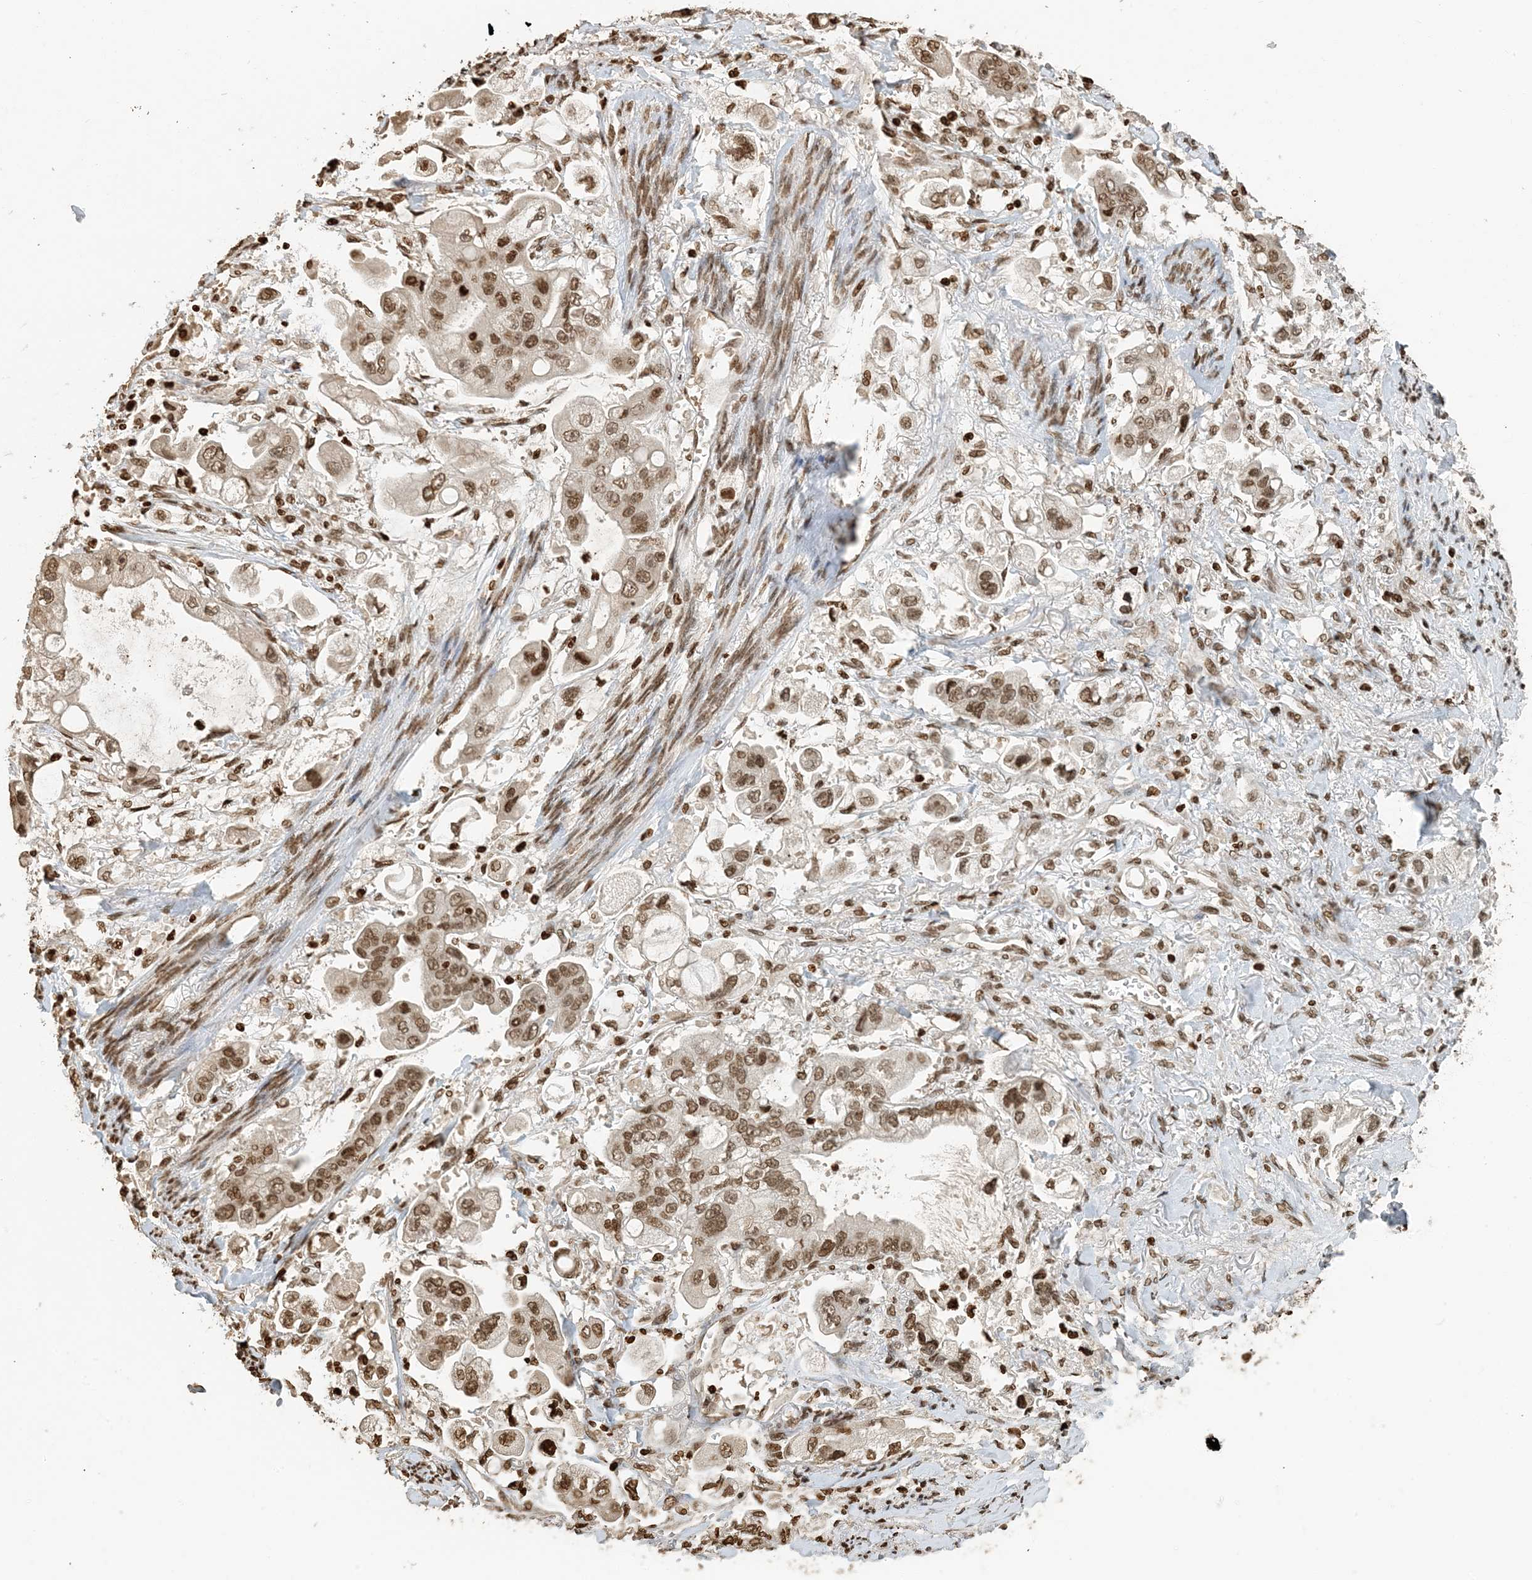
{"staining": {"intensity": "moderate", "quantity": ">75%", "location": "nuclear"}, "tissue": "stomach cancer", "cell_type": "Tumor cells", "image_type": "cancer", "snomed": [{"axis": "morphology", "description": "Adenocarcinoma, NOS"}, {"axis": "topography", "description": "Stomach"}], "caption": "This is a histology image of IHC staining of stomach cancer (adenocarcinoma), which shows moderate positivity in the nuclear of tumor cells.", "gene": "H3-3B", "patient": {"sex": "male", "age": 62}}